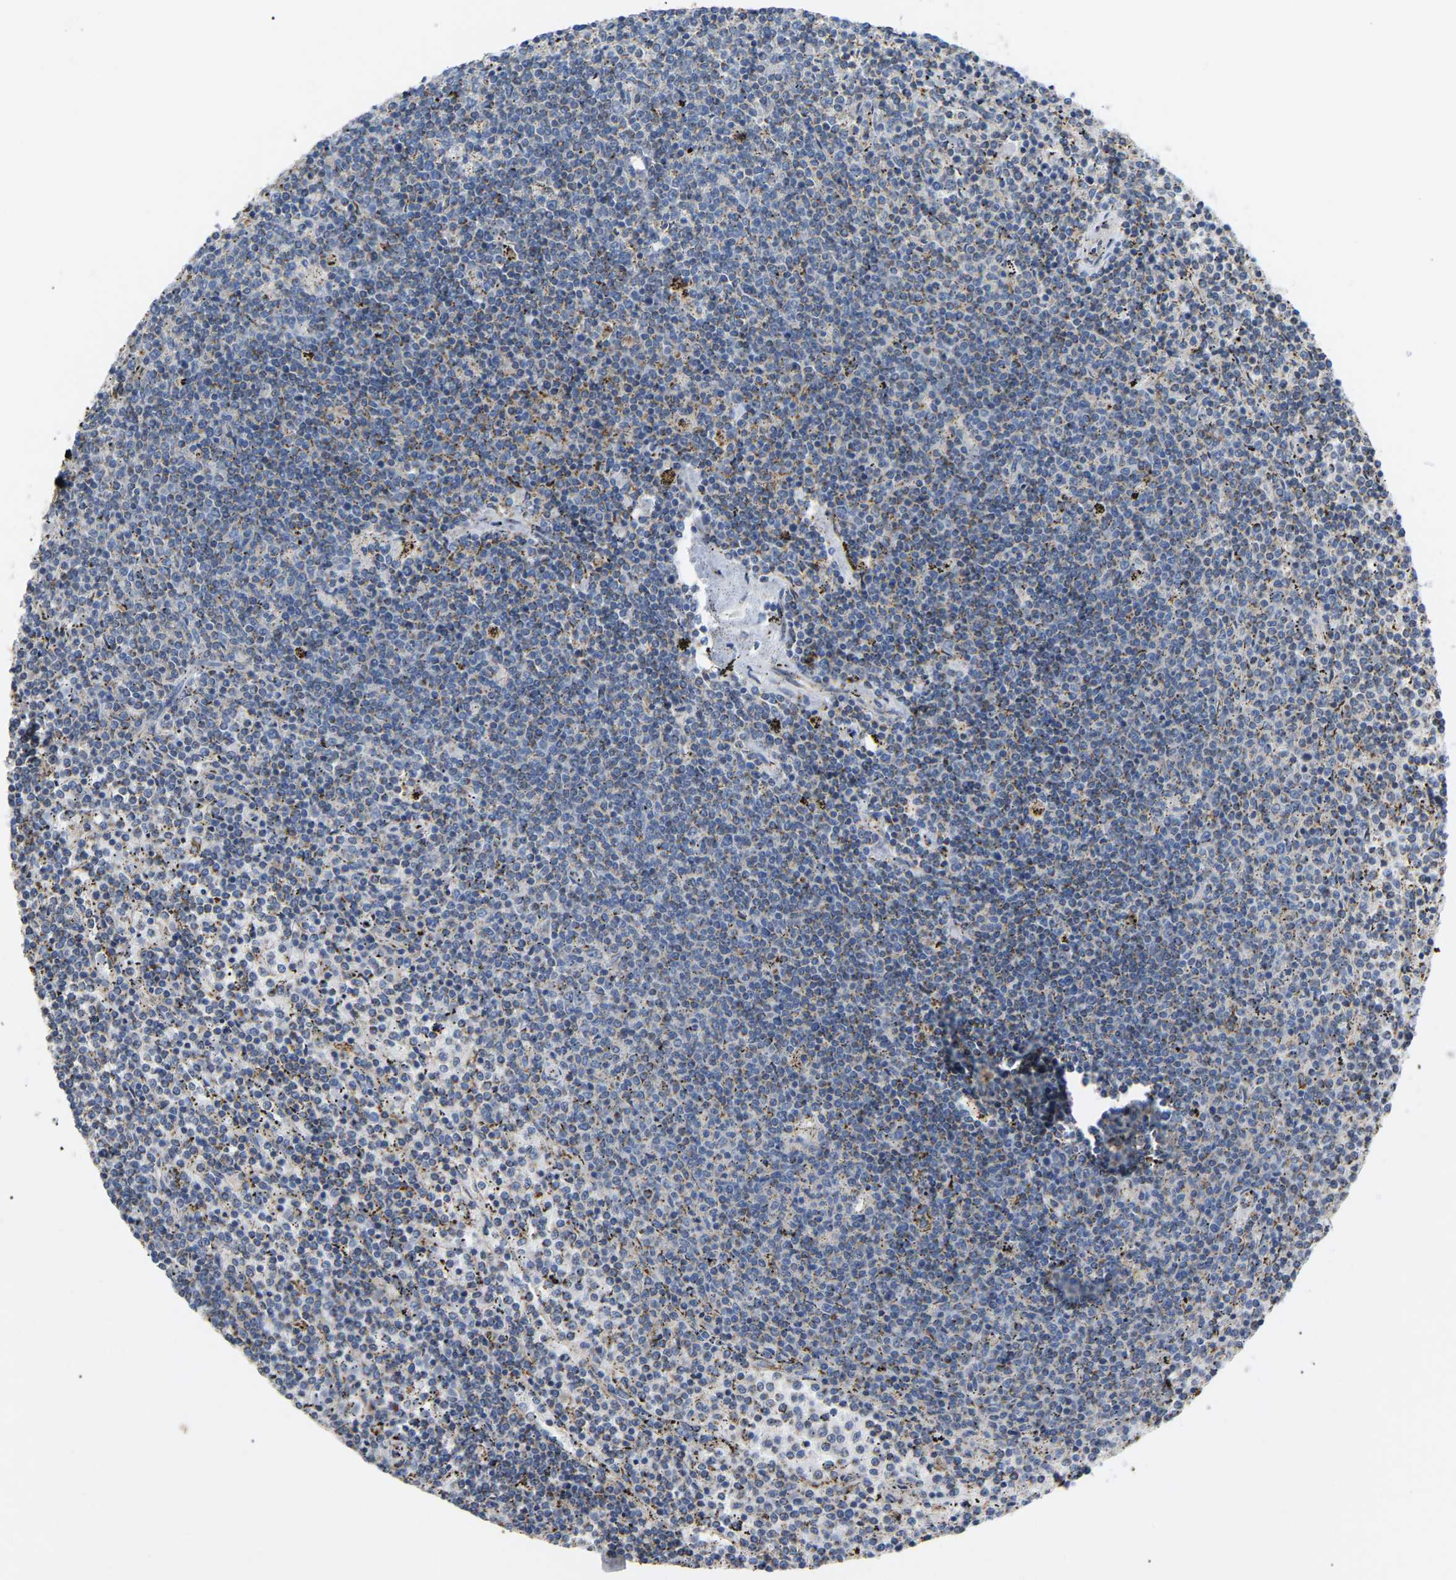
{"staining": {"intensity": "negative", "quantity": "none", "location": "none"}, "tissue": "lymphoma", "cell_type": "Tumor cells", "image_type": "cancer", "snomed": [{"axis": "morphology", "description": "Malignant lymphoma, non-Hodgkin's type, Low grade"}, {"axis": "topography", "description": "Spleen"}], "caption": "Human lymphoma stained for a protein using immunohistochemistry reveals no expression in tumor cells.", "gene": "HIBADH", "patient": {"sex": "female", "age": 50}}